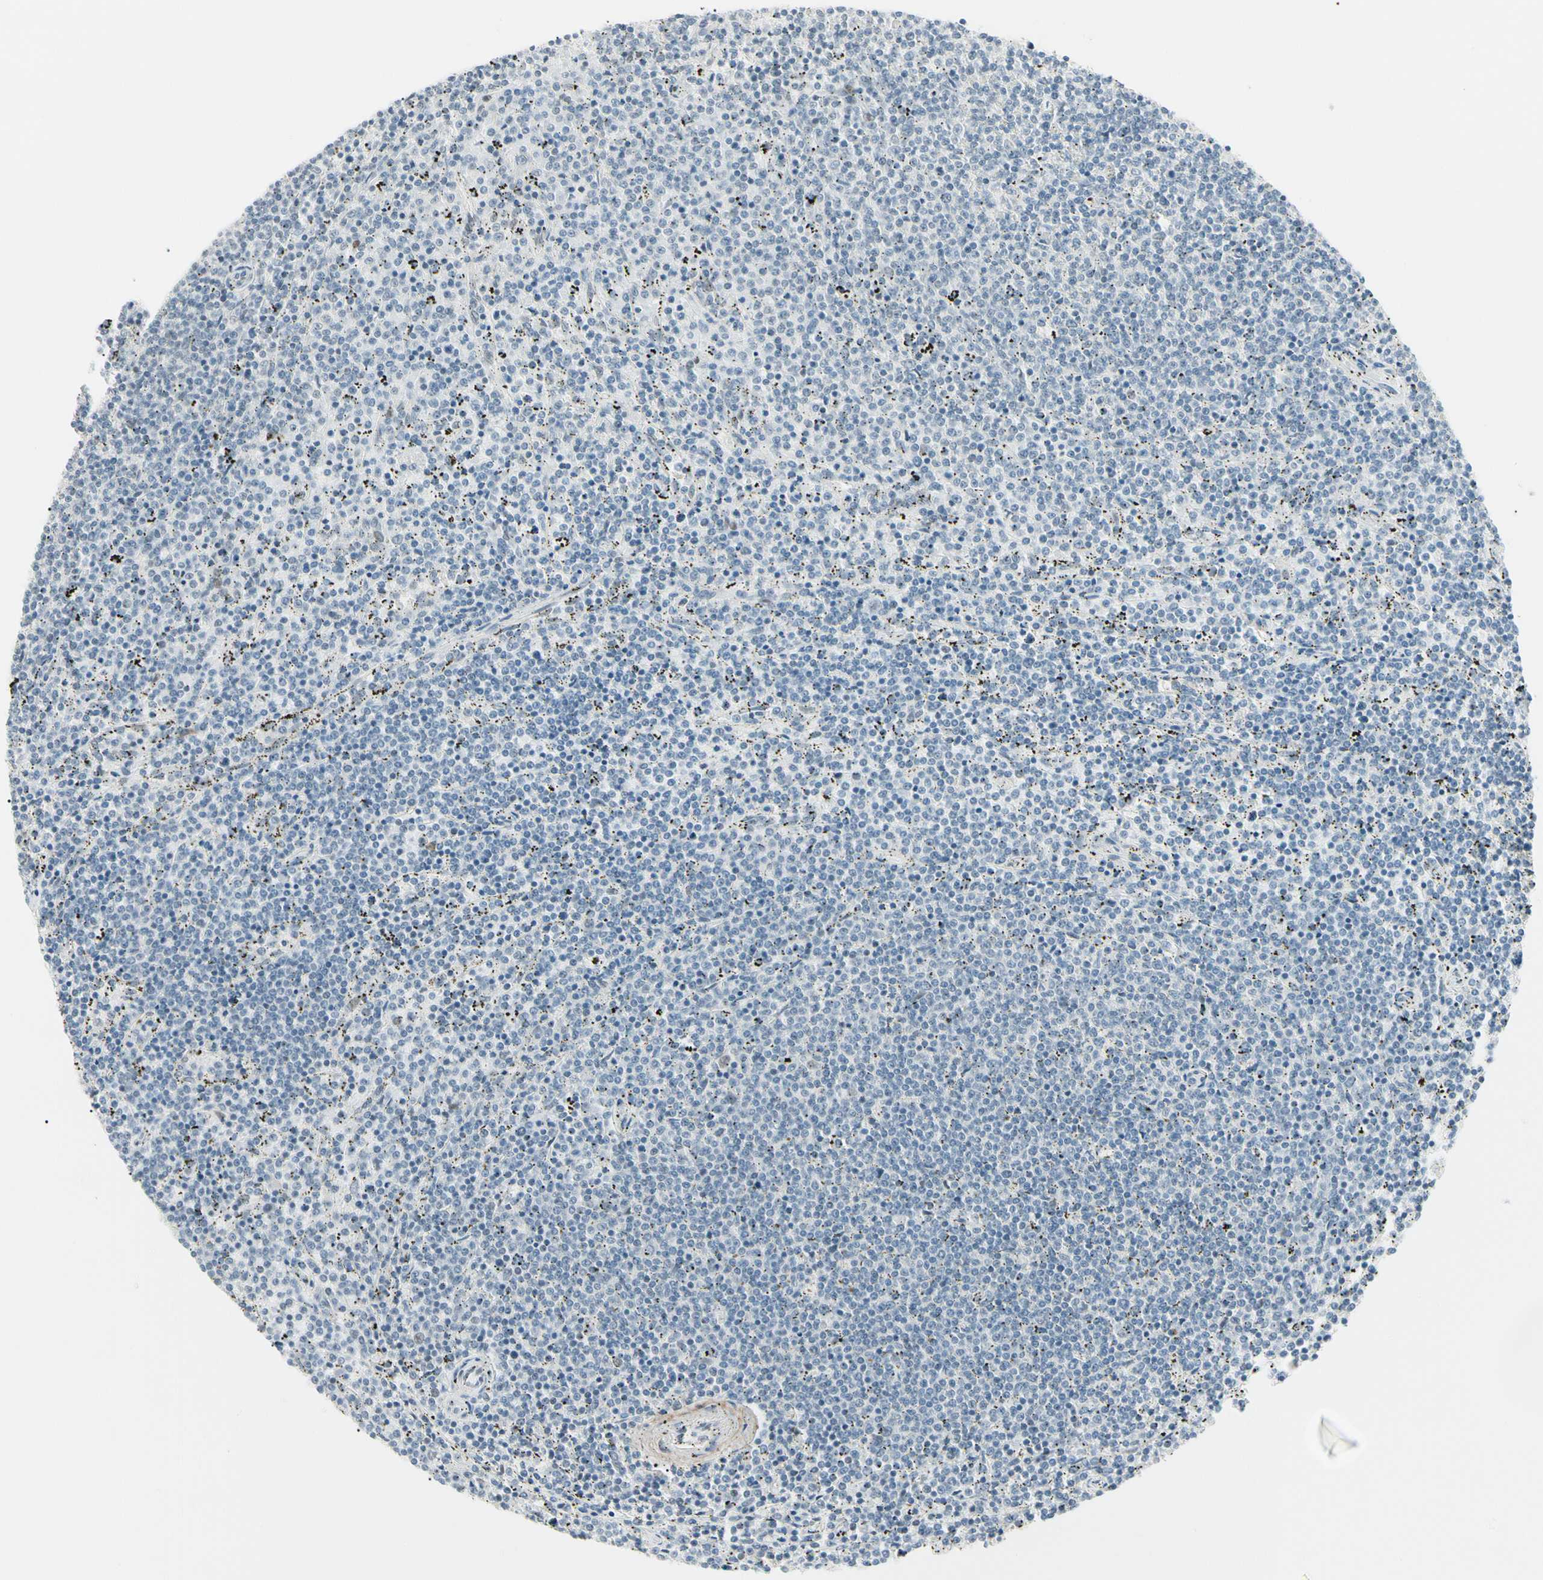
{"staining": {"intensity": "negative", "quantity": "none", "location": "none"}, "tissue": "lymphoma", "cell_type": "Tumor cells", "image_type": "cancer", "snomed": [{"axis": "morphology", "description": "Malignant lymphoma, non-Hodgkin's type, Low grade"}, {"axis": "topography", "description": "Spleen"}], "caption": "Tumor cells are negative for protein expression in human low-grade malignant lymphoma, non-Hodgkin's type. (Stains: DAB immunohistochemistry (IHC) with hematoxylin counter stain, Microscopy: brightfield microscopy at high magnification).", "gene": "ASPN", "patient": {"sex": "female", "age": 50}}